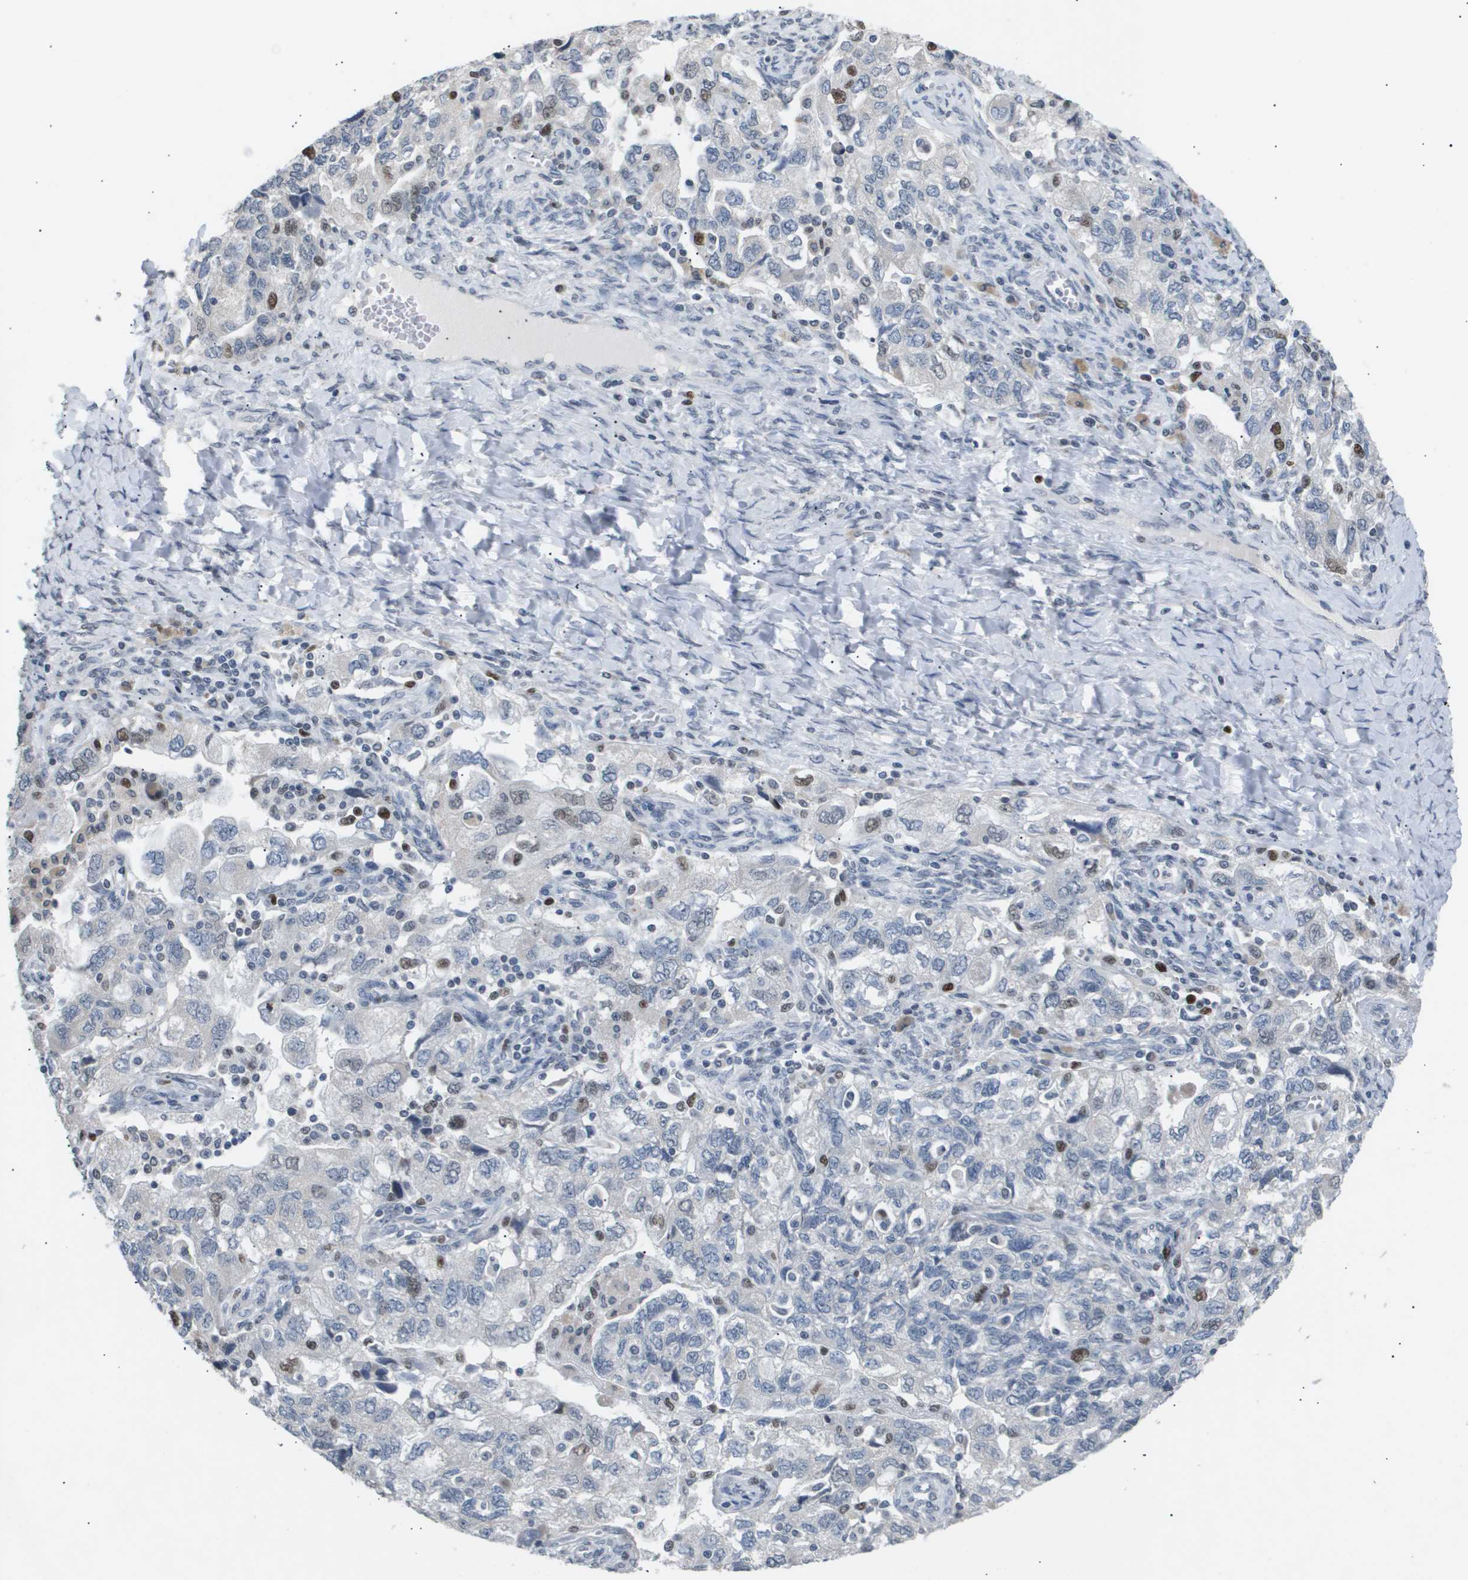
{"staining": {"intensity": "strong", "quantity": "<25%", "location": "nuclear"}, "tissue": "ovarian cancer", "cell_type": "Tumor cells", "image_type": "cancer", "snomed": [{"axis": "morphology", "description": "Carcinoma, NOS"}, {"axis": "morphology", "description": "Cystadenocarcinoma, serous, NOS"}, {"axis": "topography", "description": "Ovary"}], "caption": "A micrograph of carcinoma (ovarian) stained for a protein exhibits strong nuclear brown staining in tumor cells. The protein of interest is stained brown, and the nuclei are stained in blue (DAB (3,3'-diaminobenzidine) IHC with brightfield microscopy, high magnification).", "gene": "ANAPC2", "patient": {"sex": "female", "age": 69}}